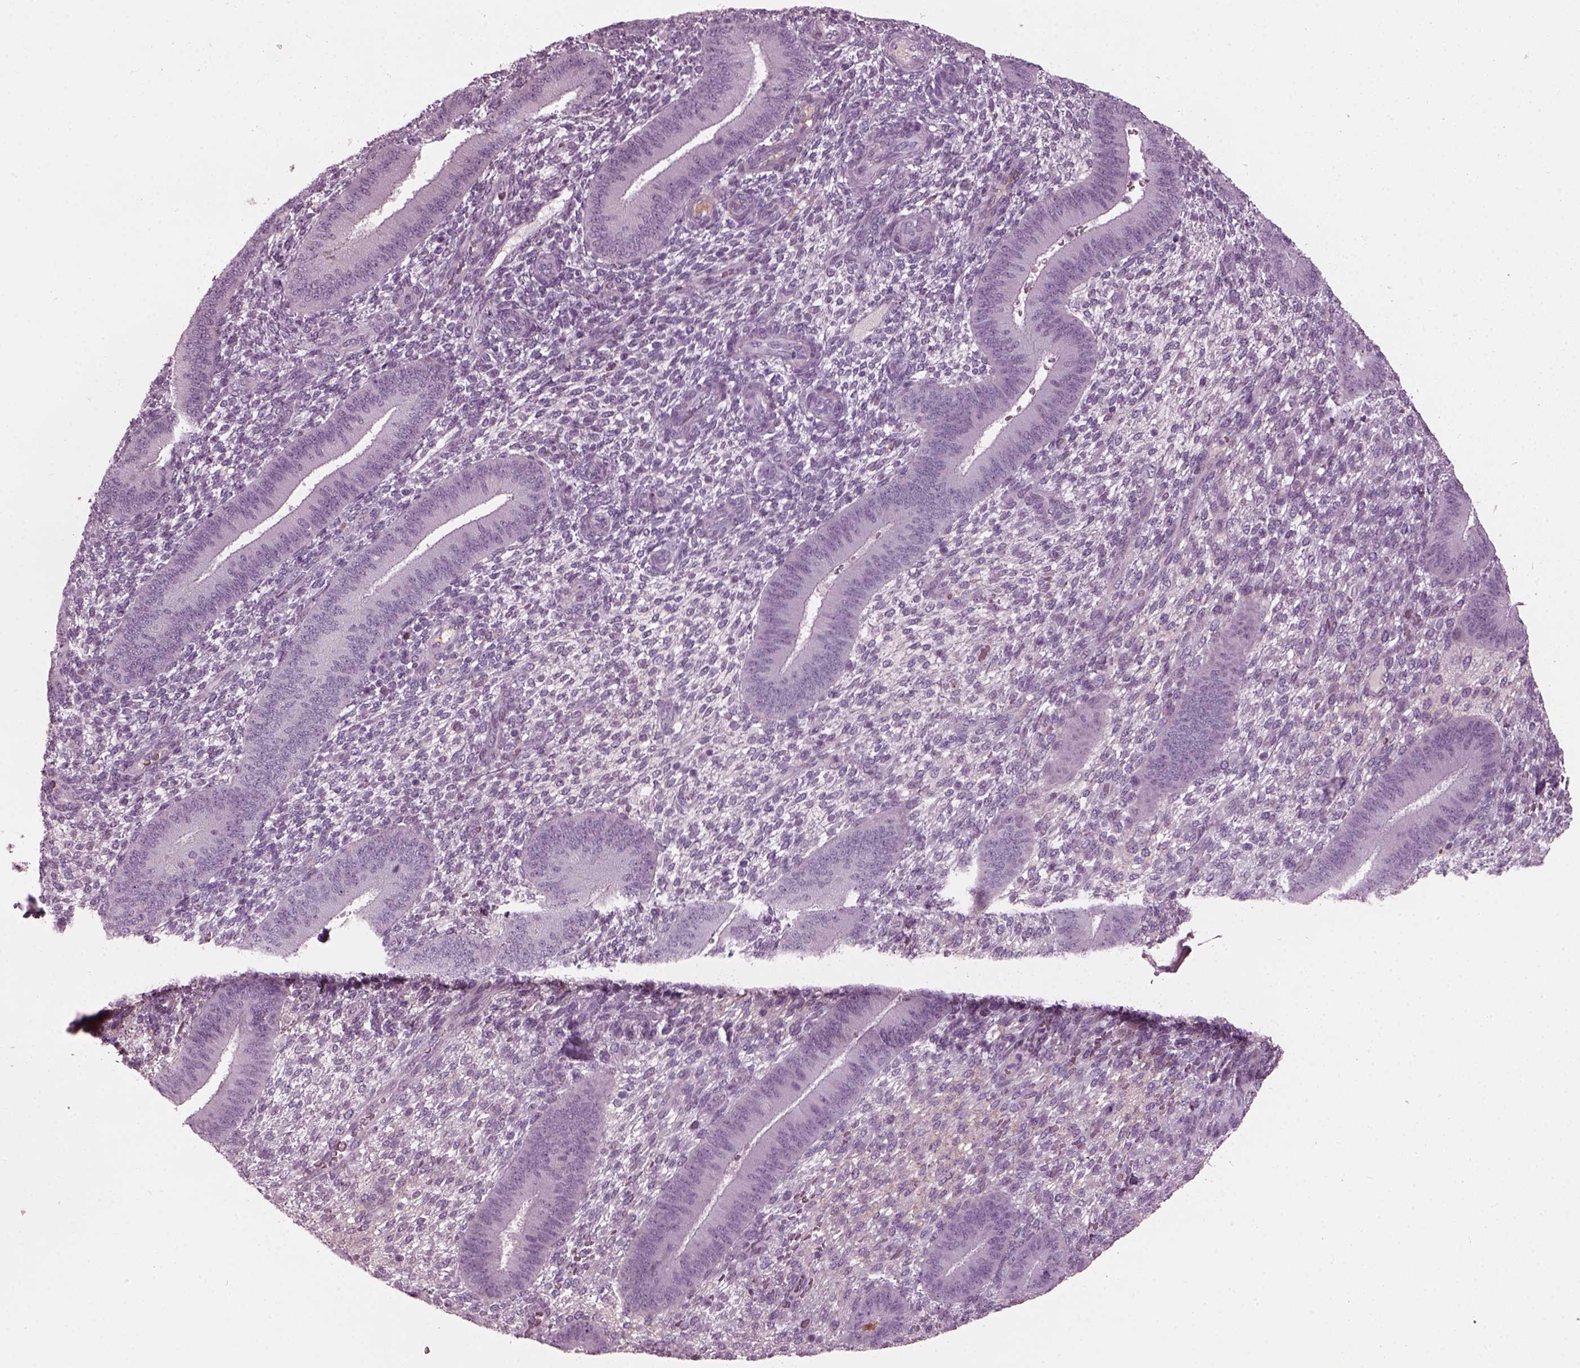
{"staining": {"intensity": "negative", "quantity": "none", "location": "none"}, "tissue": "endometrium", "cell_type": "Cells in endometrial stroma", "image_type": "normal", "snomed": [{"axis": "morphology", "description": "Normal tissue, NOS"}, {"axis": "topography", "description": "Endometrium"}], "caption": "The micrograph reveals no staining of cells in endometrial stroma in unremarkable endometrium.", "gene": "DPYSL5", "patient": {"sex": "female", "age": 39}}